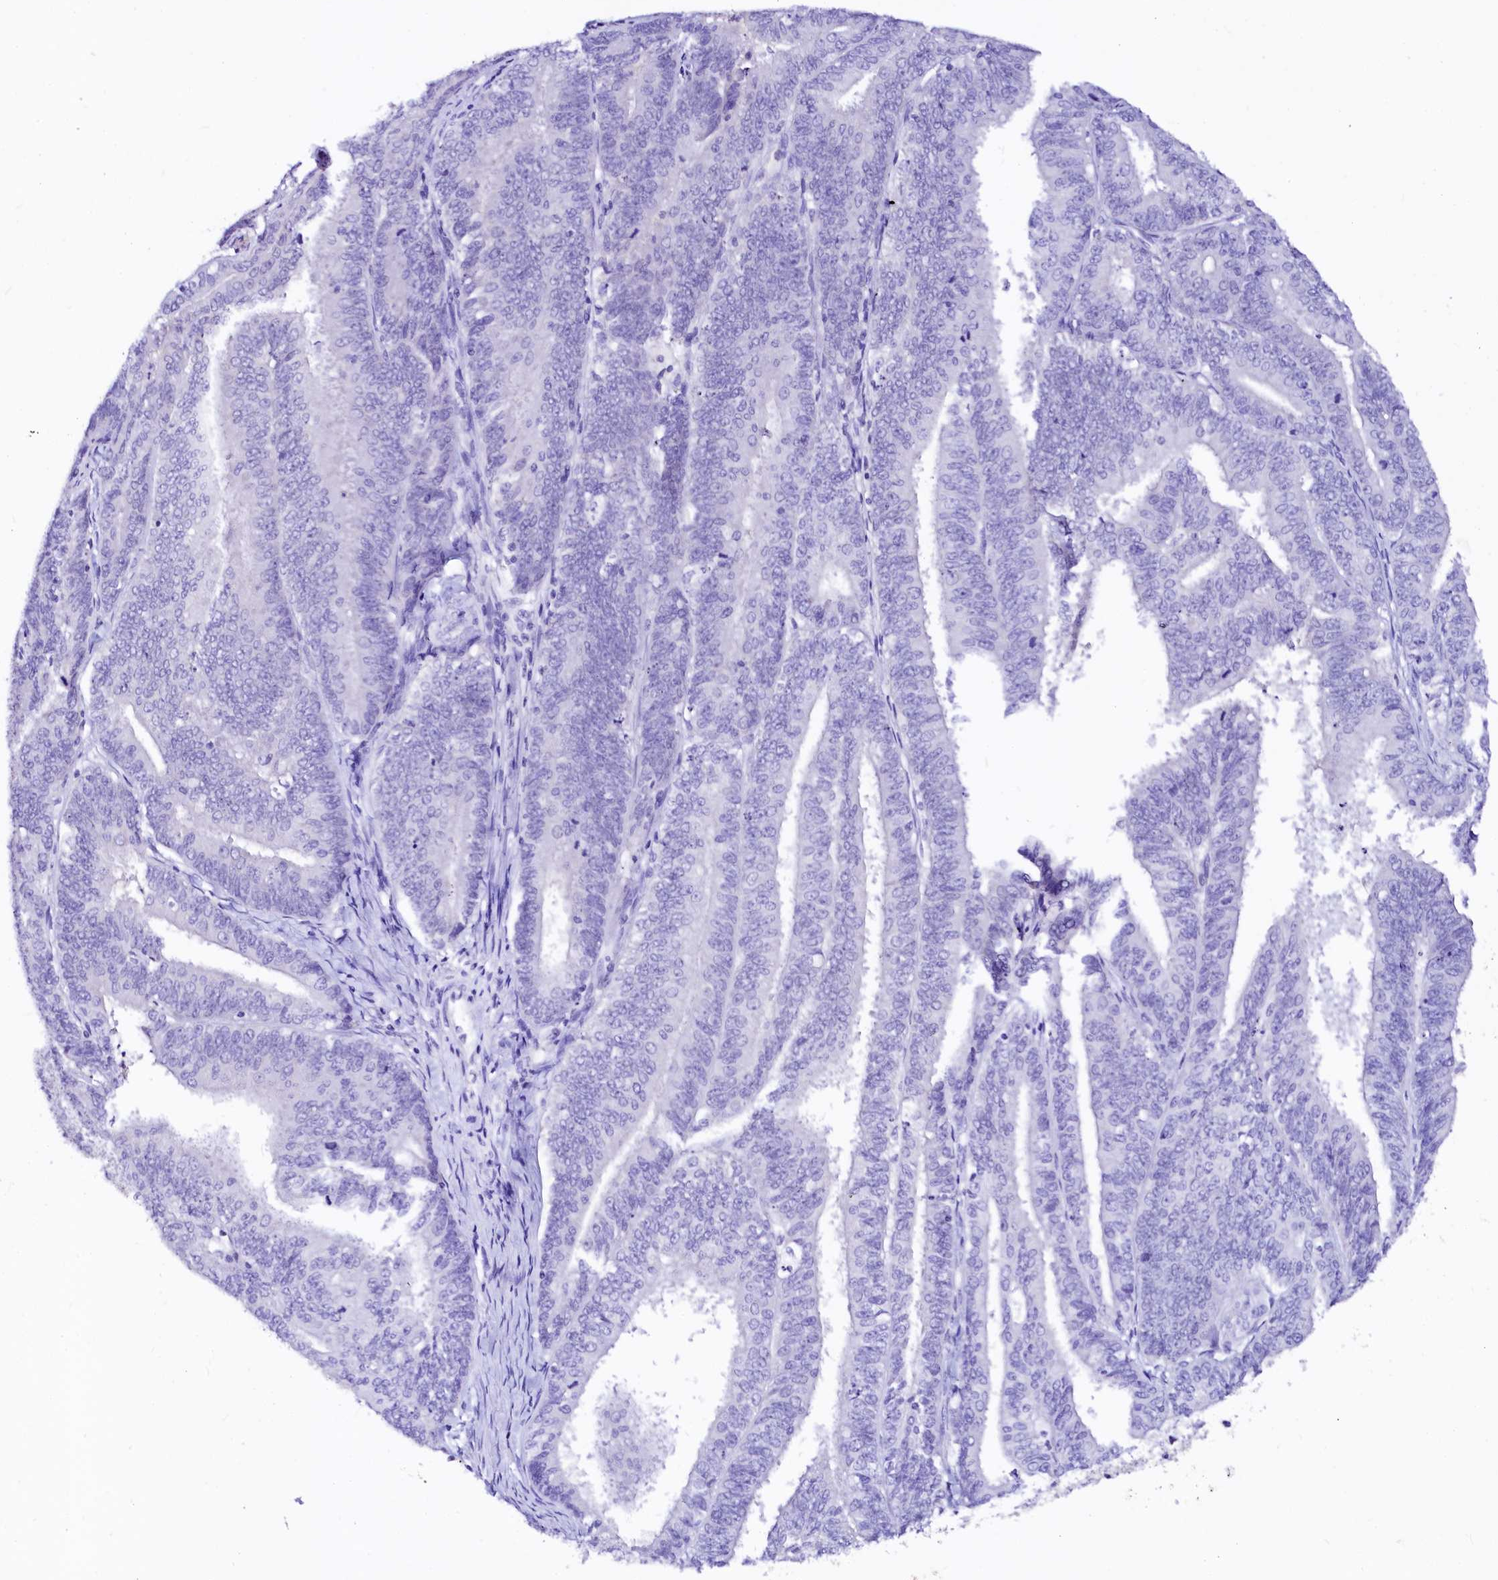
{"staining": {"intensity": "negative", "quantity": "none", "location": "none"}, "tissue": "endometrial cancer", "cell_type": "Tumor cells", "image_type": "cancer", "snomed": [{"axis": "morphology", "description": "Adenocarcinoma, NOS"}, {"axis": "topography", "description": "Endometrium"}], "caption": "There is no significant positivity in tumor cells of adenocarcinoma (endometrial).", "gene": "NALF1", "patient": {"sex": "female", "age": 73}}